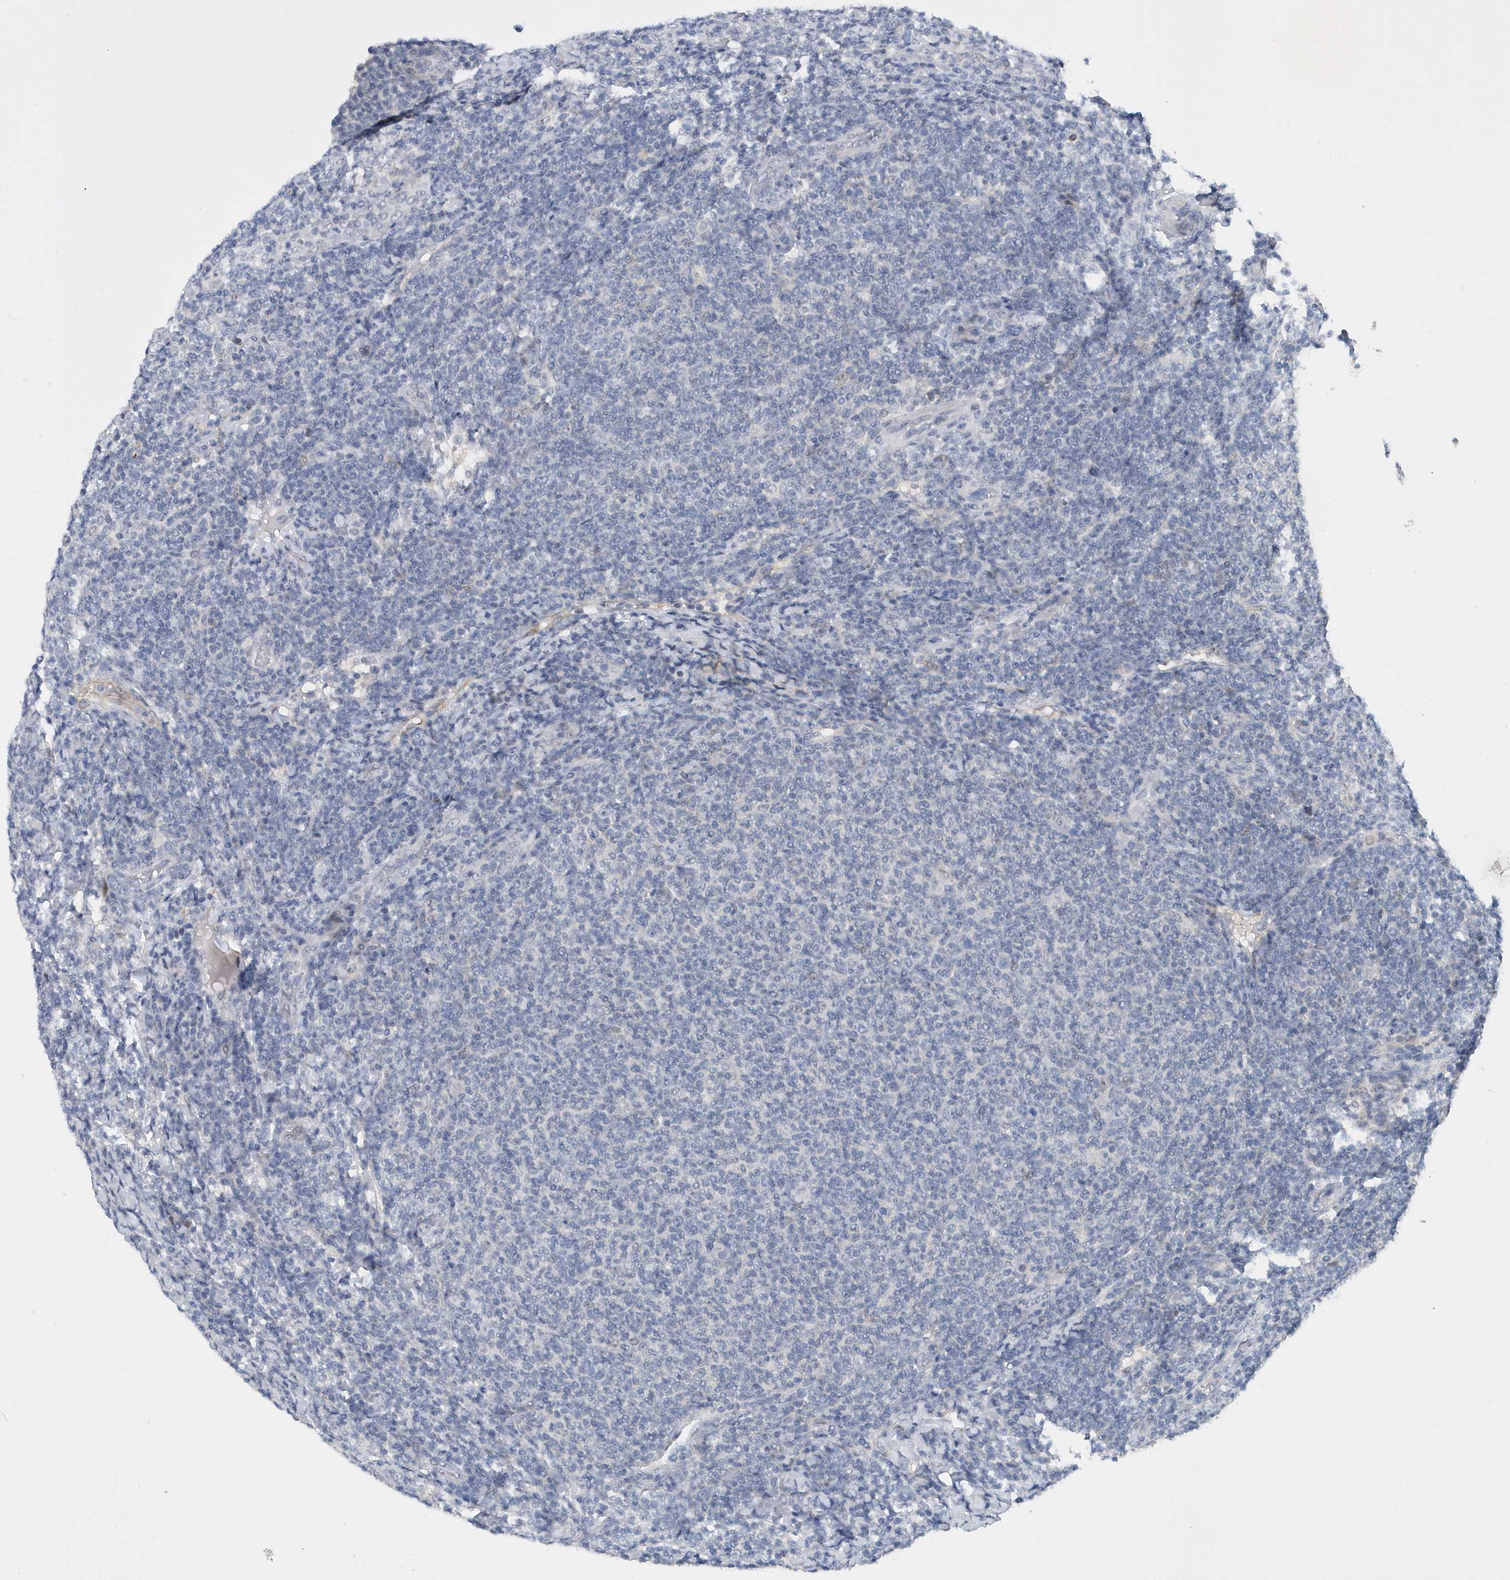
{"staining": {"intensity": "negative", "quantity": "none", "location": "none"}, "tissue": "lymphoma", "cell_type": "Tumor cells", "image_type": "cancer", "snomed": [{"axis": "morphology", "description": "Malignant lymphoma, non-Hodgkin's type, Low grade"}, {"axis": "topography", "description": "Lymph node"}], "caption": "DAB (3,3'-diaminobenzidine) immunohistochemical staining of human malignant lymphoma, non-Hodgkin's type (low-grade) exhibits no significant staining in tumor cells.", "gene": "SRGAP3", "patient": {"sex": "male", "age": 66}}